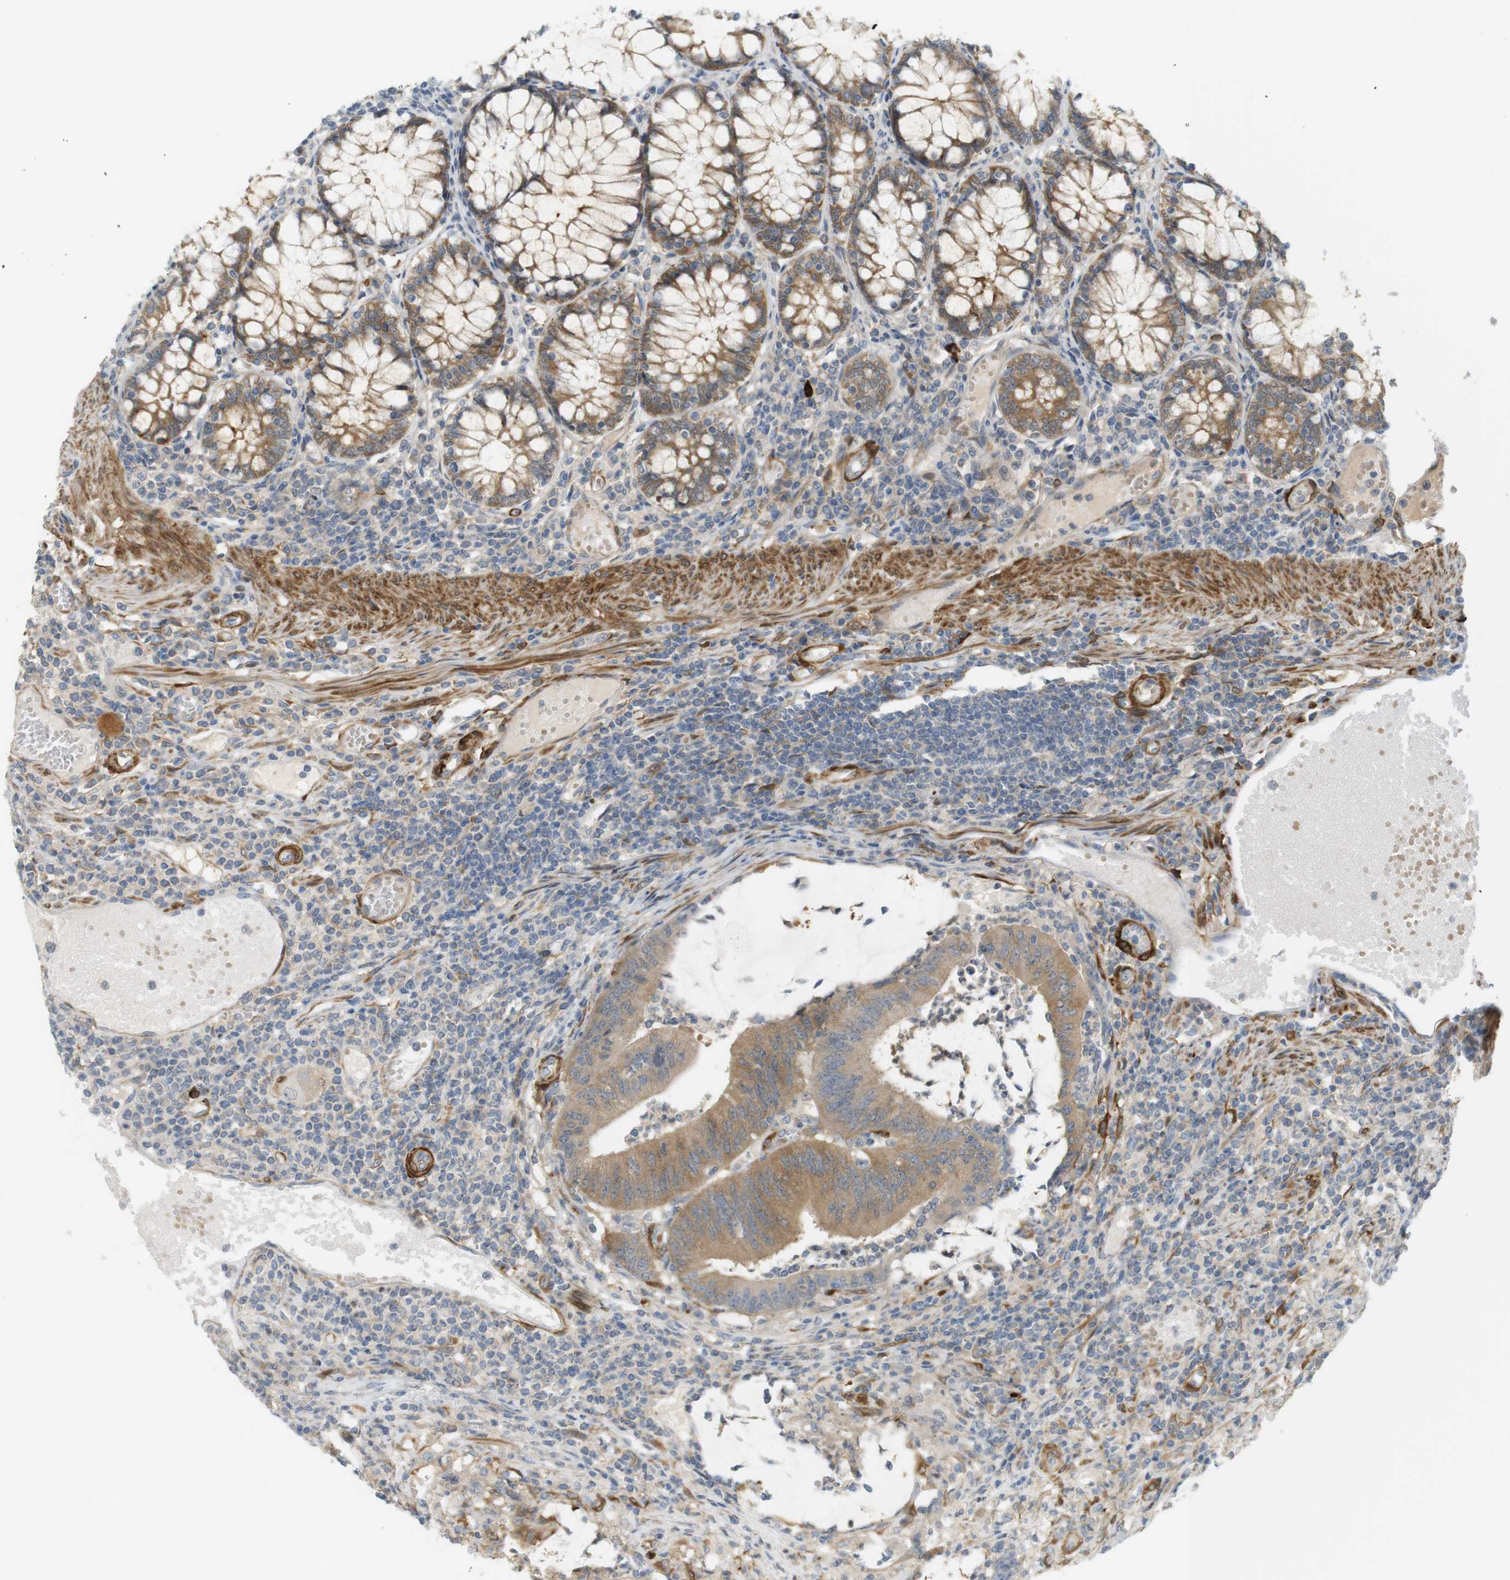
{"staining": {"intensity": "moderate", "quantity": "25%-75%", "location": "cytoplasmic/membranous"}, "tissue": "colorectal cancer", "cell_type": "Tumor cells", "image_type": "cancer", "snomed": [{"axis": "morphology", "description": "Adenocarcinoma, NOS"}, {"axis": "topography", "description": "Rectum"}], "caption": "An IHC photomicrograph of tumor tissue is shown. Protein staining in brown labels moderate cytoplasmic/membranous positivity in adenocarcinoma (colorectal) within tumor cells.", "gene": "PDE3A", "patient": {"sex": "female", "age": 66}}